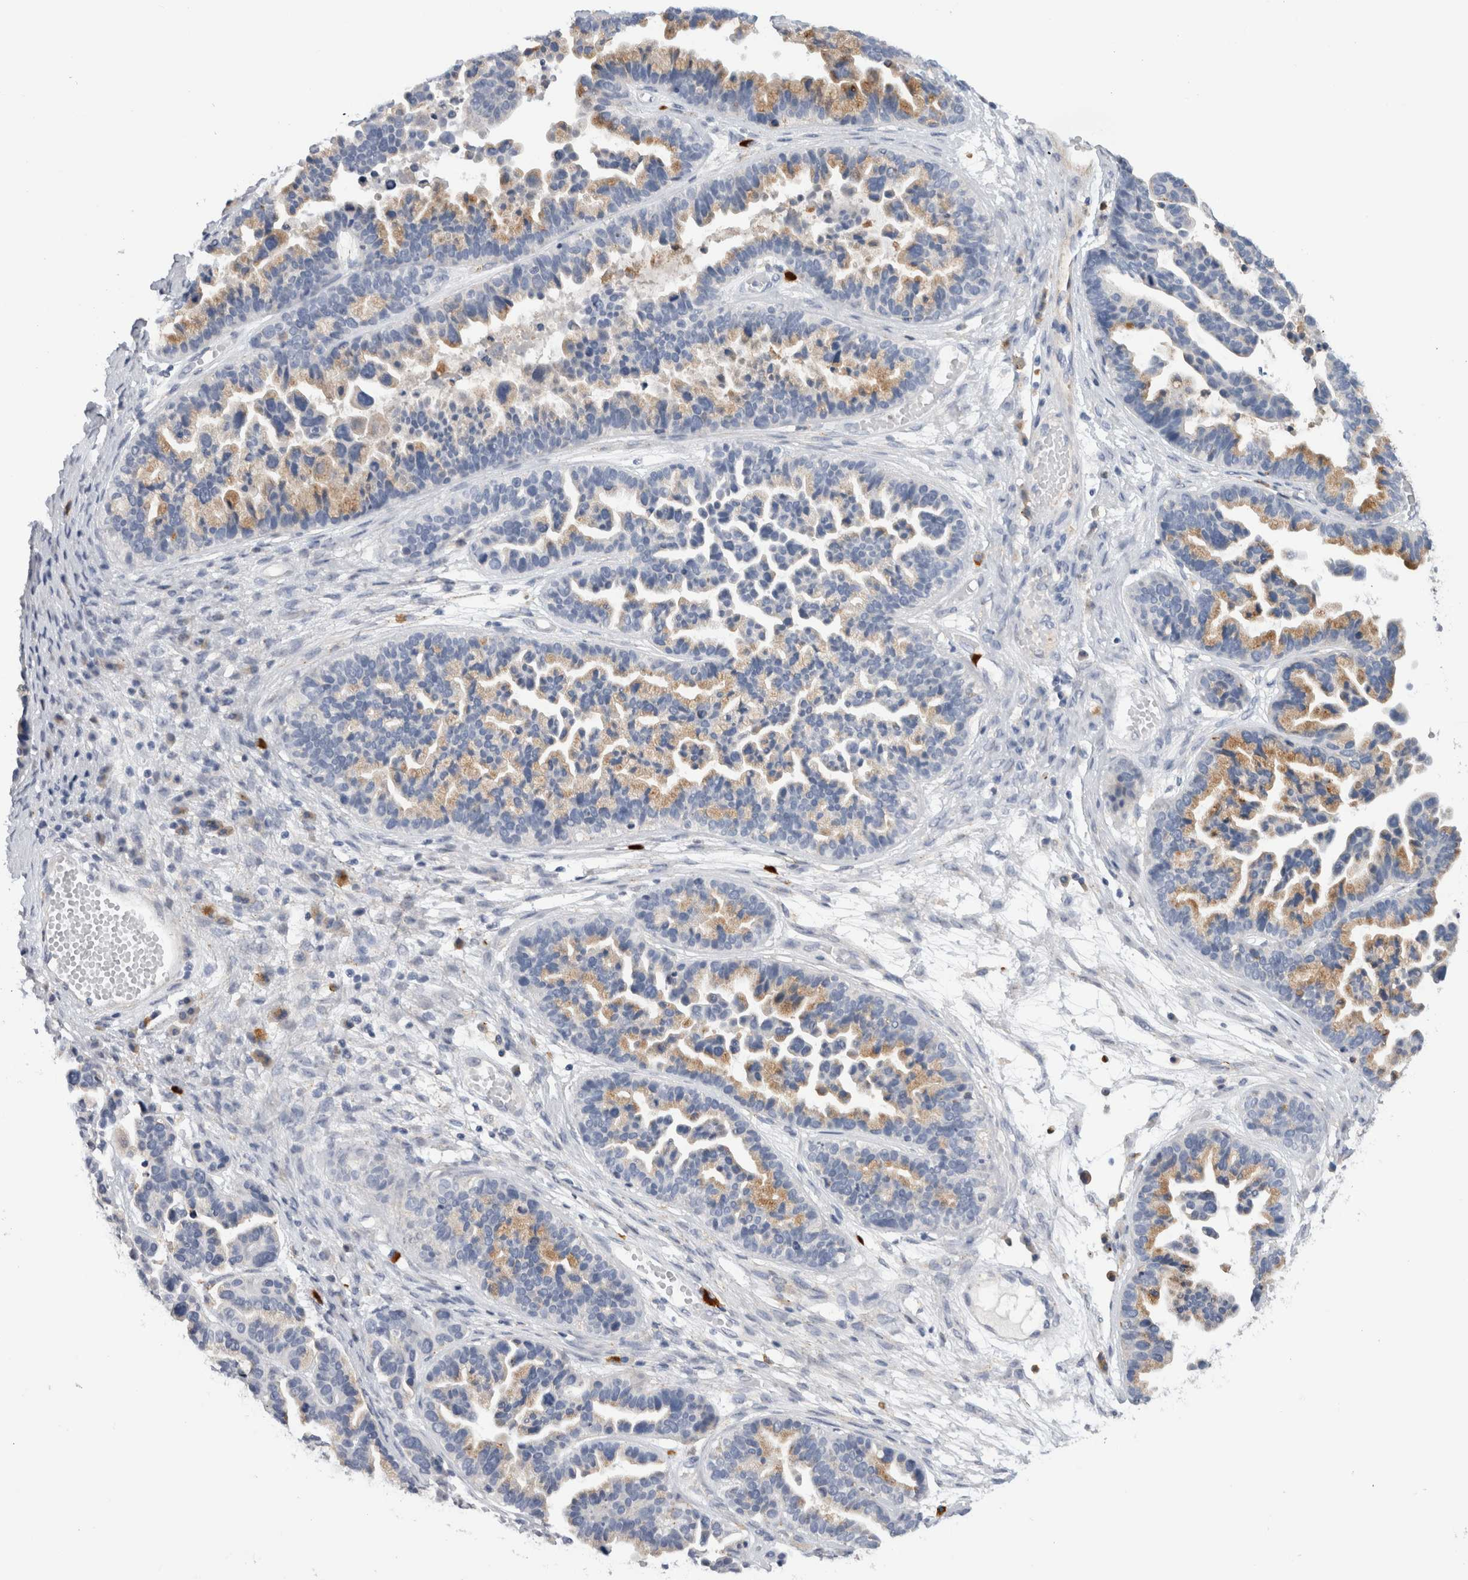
{"staining": {"intensity": "moderate", "quantity": "25%-75%", "location": "cytoplasmic/membranous"}, "tissue": "ovarian cancer", "cell_type": "Tumor cells", "image_type": "cancer", "snomed": [{"axis": "morphology", "description": "Cystadenocarcinoma, serous, NOS"}, {"axis": "topography", "description": "Ovary"}], "caption": "Protein staining of ovarian cancer (serous cystadenocarcinoma) tissue demonstrates moderate cytoplasmic/membranous positivity in approximately 25%-75% of tumor cells.", "gene": "CD63", "patient": {"sex": "female", "age": 56}}